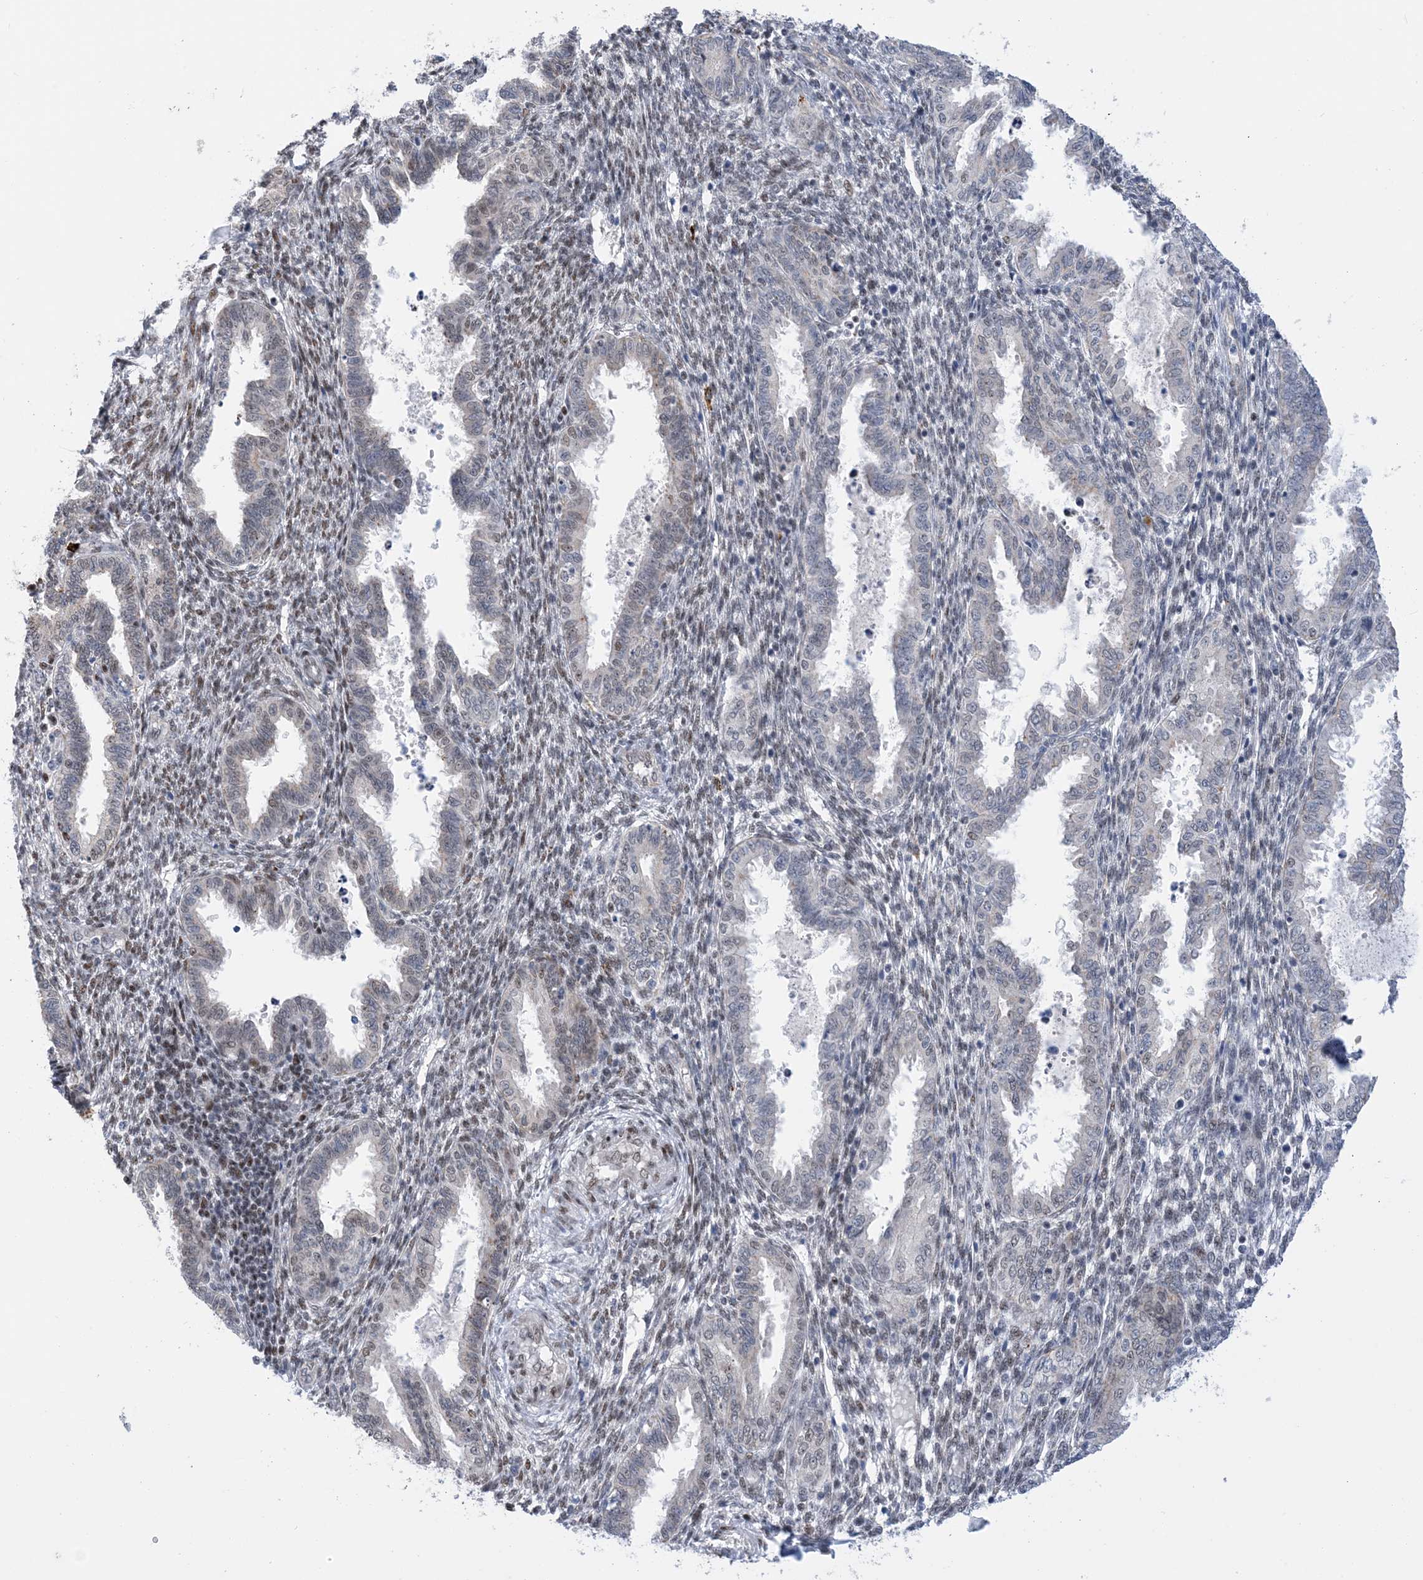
{"staining": {"intensity": "moderate", "quantity": "25%-75%", "location": "nuclear"}, "tissue": "endometrium", "cell_type": "Cells in endometrial stroma", "image_type": "normal", "snomed": [{"axis": "morphology", "description": "Normal tissue, NOS"}, {"axis": "topography", "description": "Endometrium"}], "caption": "A photomicrograph showing moderate nuclear staining in approximately 25%-75% of cells in endometrial stroma in unremarkable endometrium, as visualized by brown immunohistochemical staining.", "gene": "TSPYL1", "patient": {"sex": "female", "age": 33}}